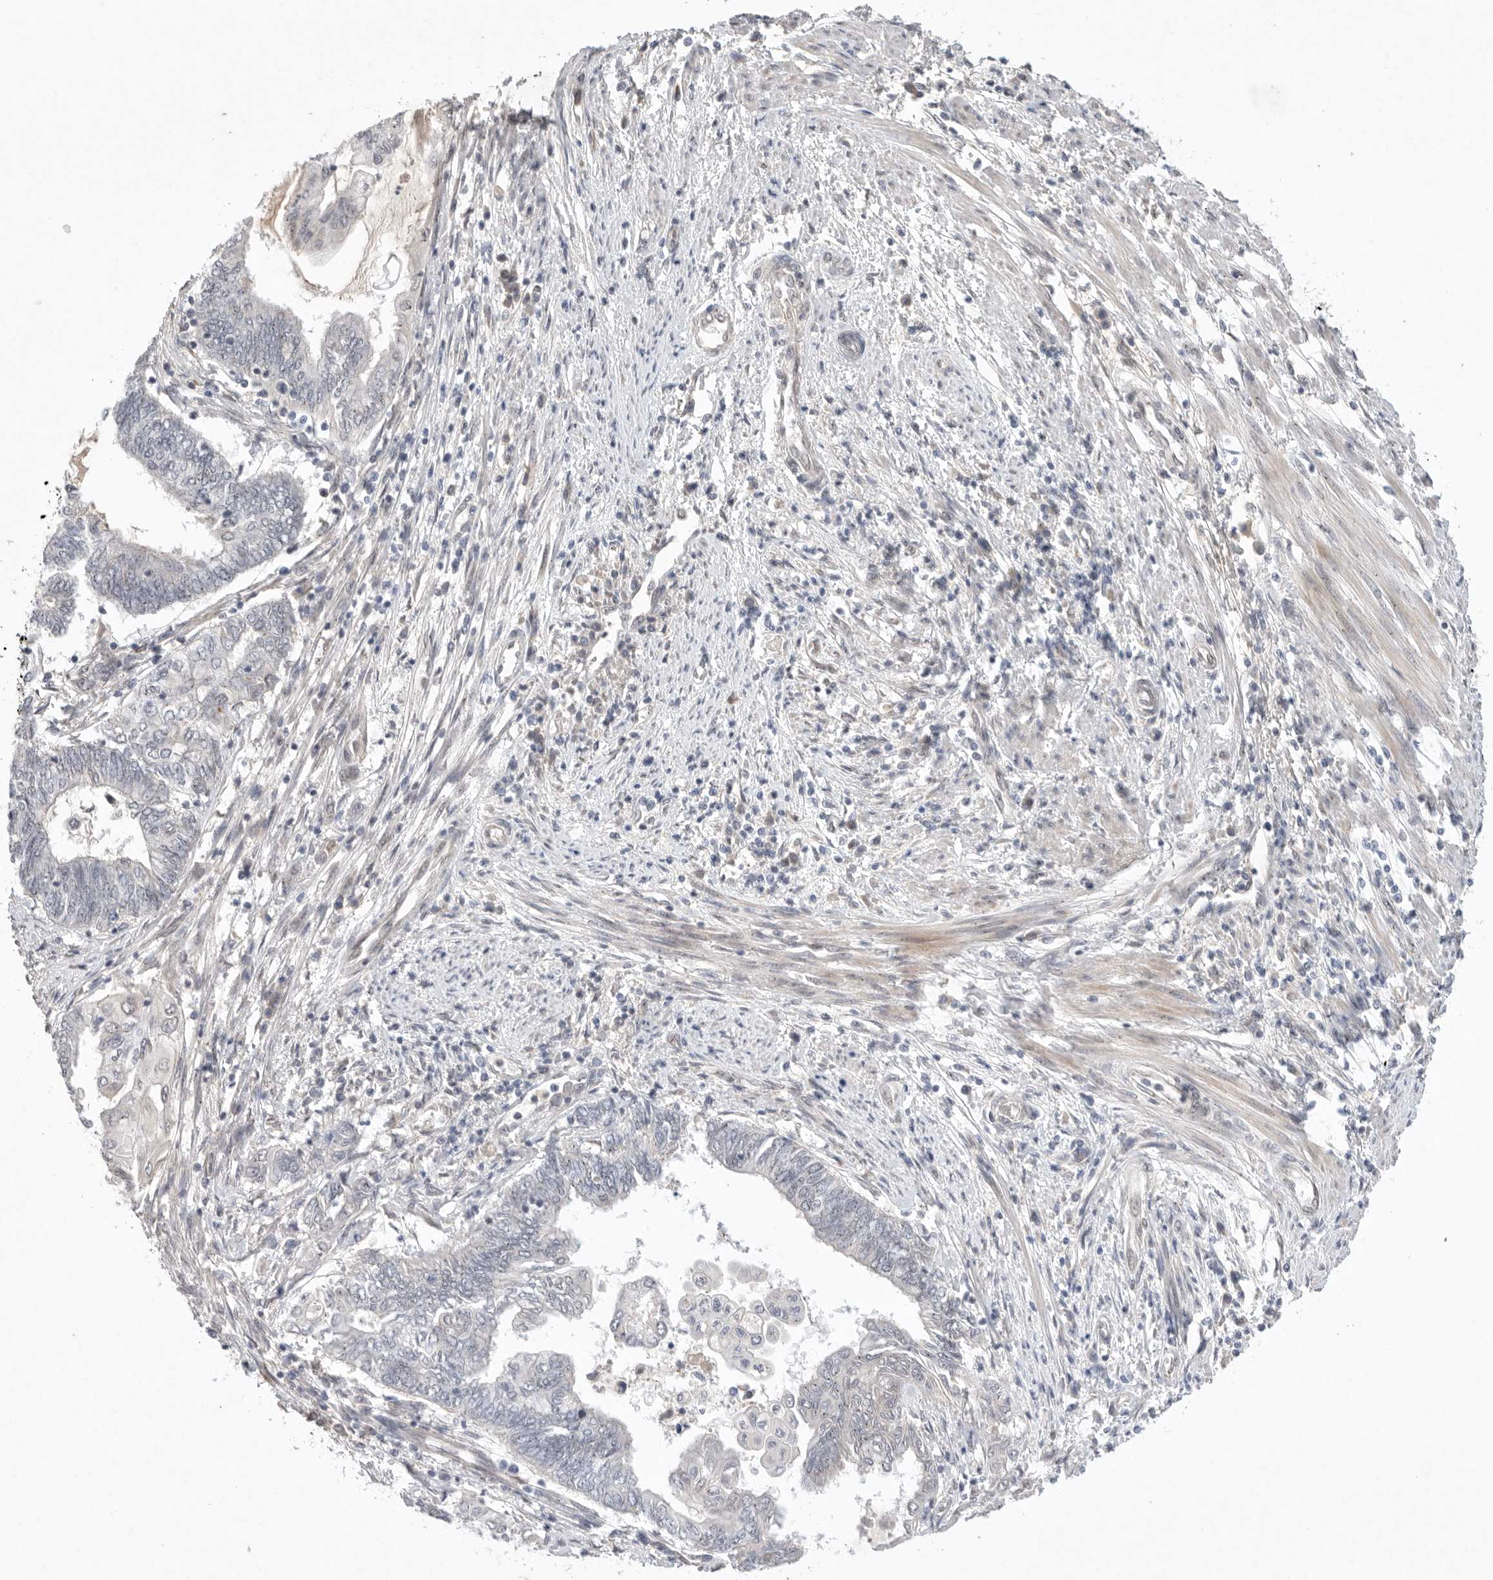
{"staining": {"intensity": "negative", "quantity": "none", "location": "none"}, "tissue": "endometrial cancer", "cell_type": "Tumor cells", "image_type": "cancer", "snomed": [{"axis": "morphology", "description": "Adenocarcinoma, NOS"}, {"axis": "topography", "description": "Uterus"}, {"axis": "topography", "description": "Endometrium"}], "caption": "Endometrial adenocarcinoma stained for a protein using immunohistochemistry (IHC) demonstrates no expression tumor cells.", "gene": "LEMD3", "patient": {"sex": "female", "age": 70}}